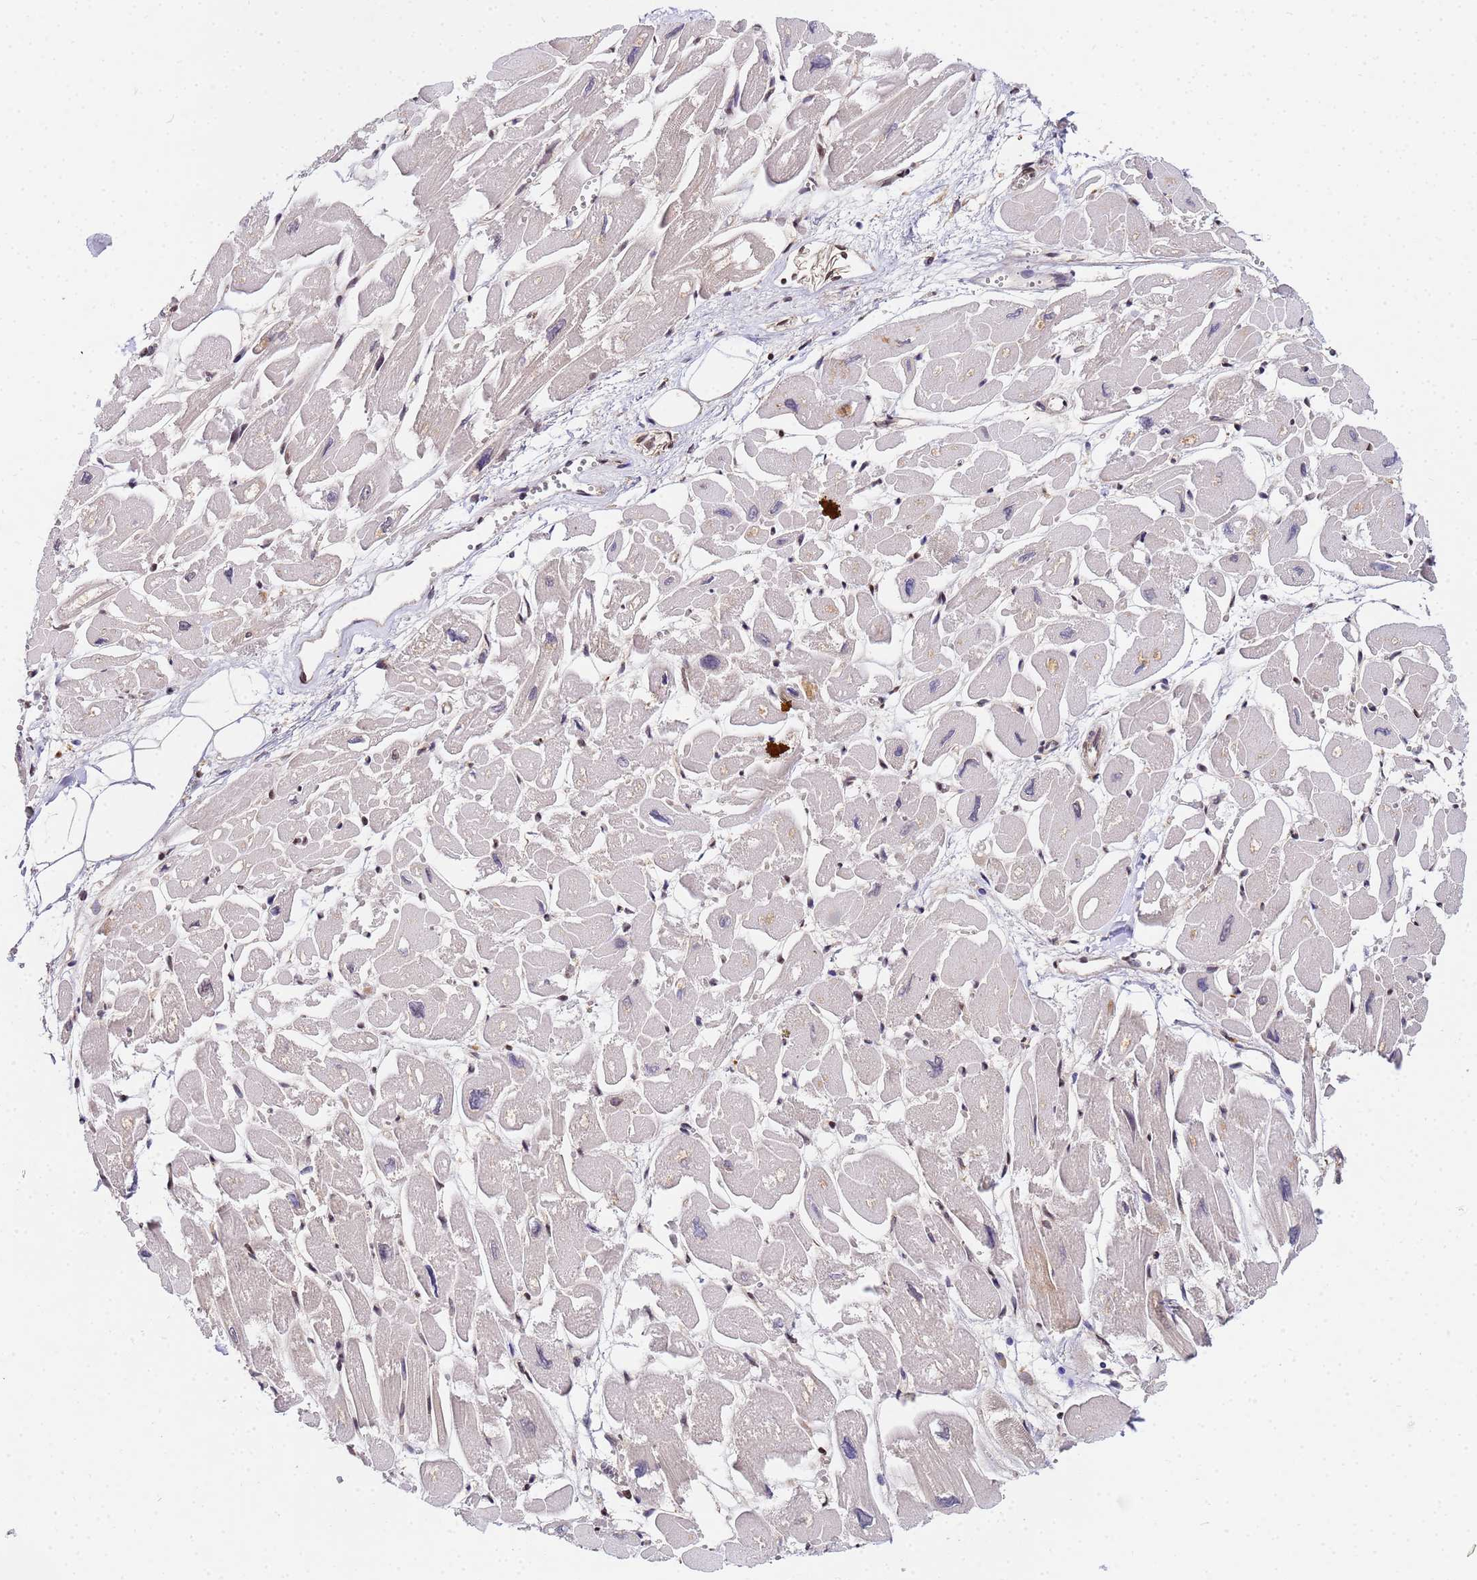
{"staining": {"intensity": "moderate", "quantity": "<25%", "location": "cytoplasmic/membranous"}, "tissue": "heart muscle", "cell_type": "Cardiomyocytes", "image_type": "normal", "snomed": [{"axis": "morphology", "description": "Normal tissue, NOS"}, {"axis": "topography", "description": "Heart"}], "caption": "A high-resolution image shows immunohistochemistry (IHC) staining of unremarkable heart muscle, which shows moderate cytoplasmic/membranous staining in approximately <25% of cardiomyocytes. Ihc stains the protein of interest in brown and the nuclei are stained blue.", "gene": "UNC93B1", "patient": {"sex": "male", "age": 54}}